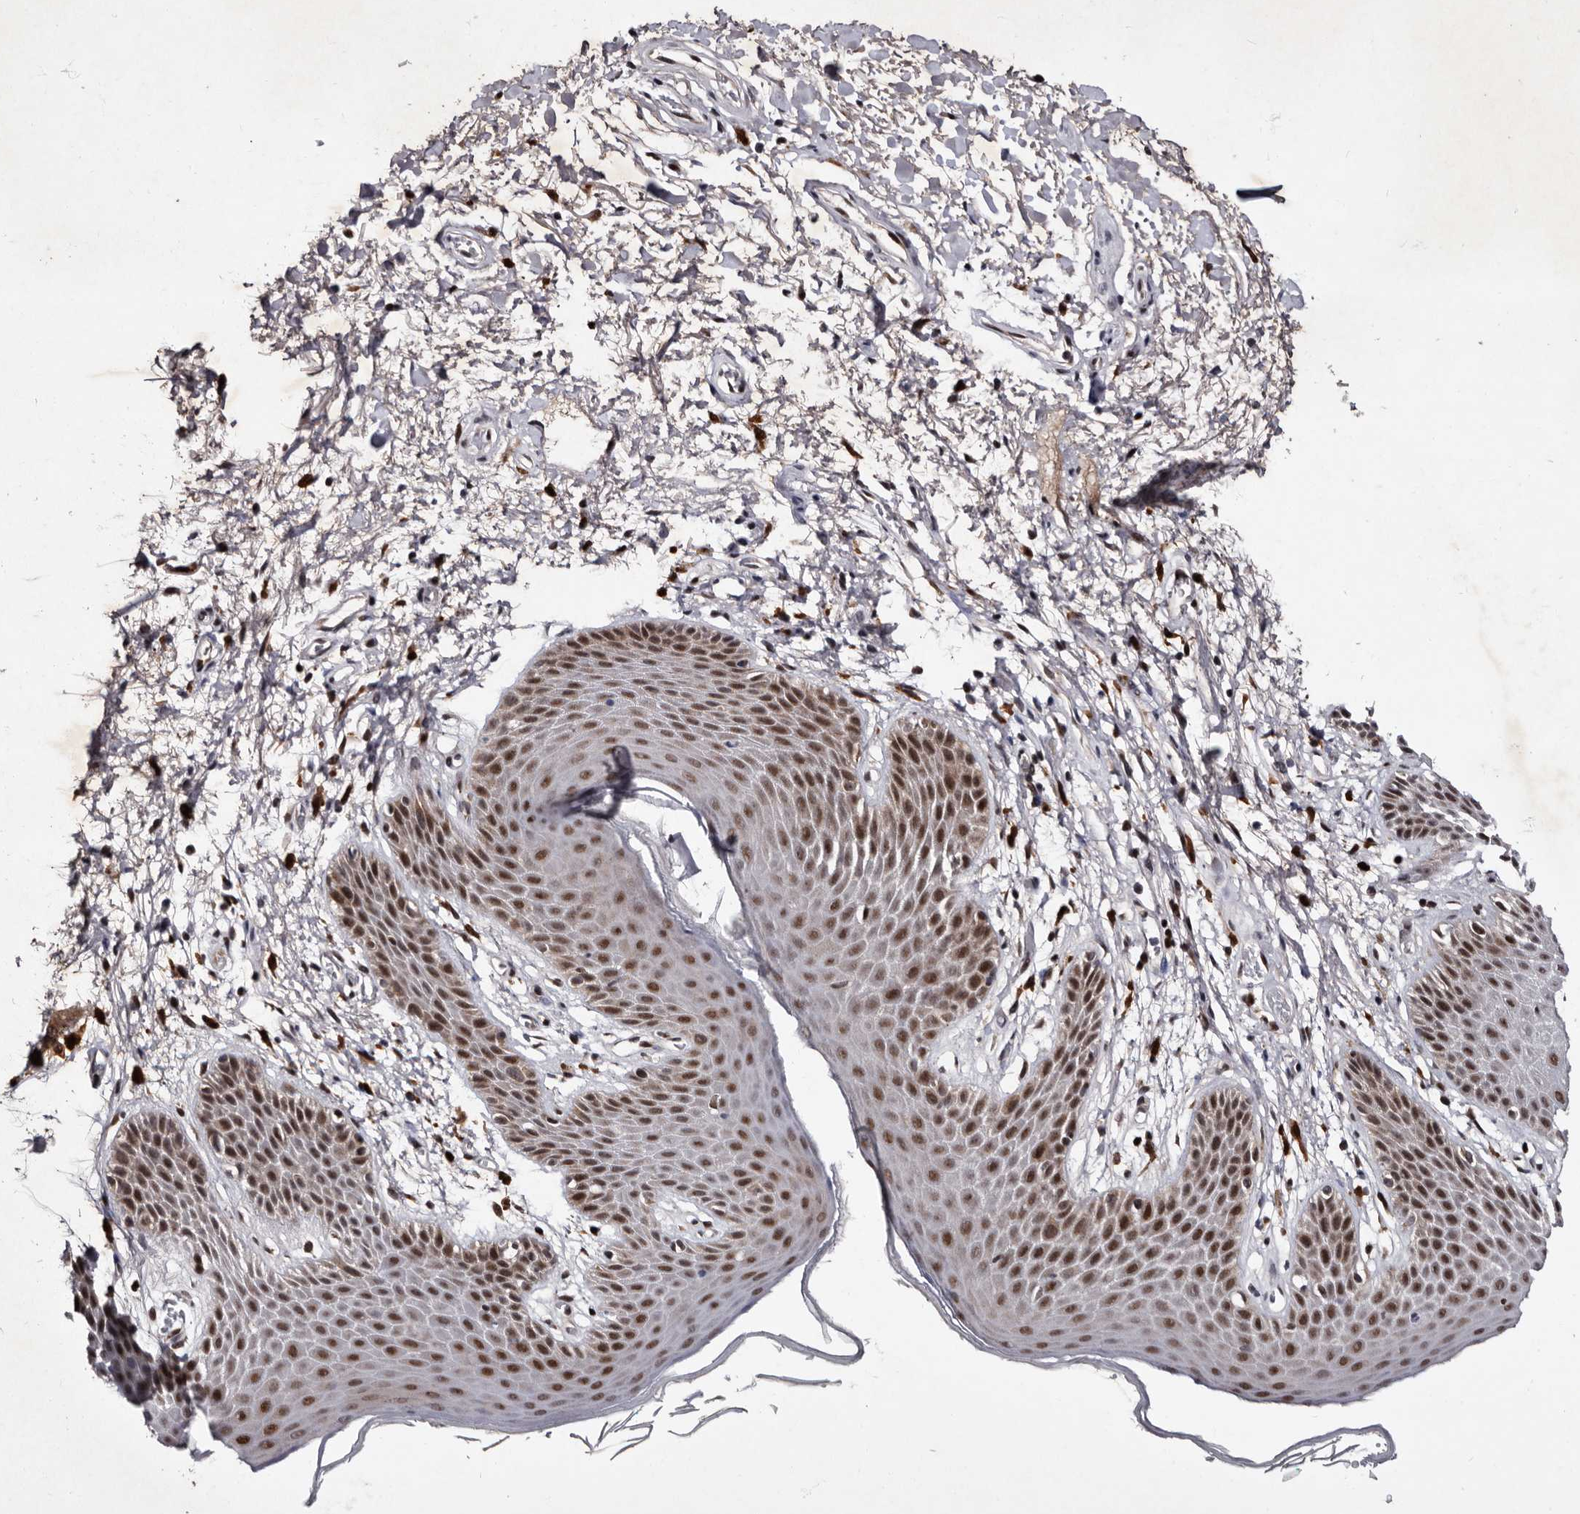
{"staining": {"intensity": "moderate", "quantity": "25%-75%", "location": "nuclear"}, "tissue": "skin", "cell_type": "Epidermal cells", "image_type": "normal", "snomed": [{"axis": "morphology", "description": "Normal tissue, NOS"}, {"axis": "topography", "description": "Anal"}], "caption": "Human skin stained with a protein marker shows moderate staining in epidermal cells.", "gene": "TNKS", "patient": {"sex": "male", "age": 74}}